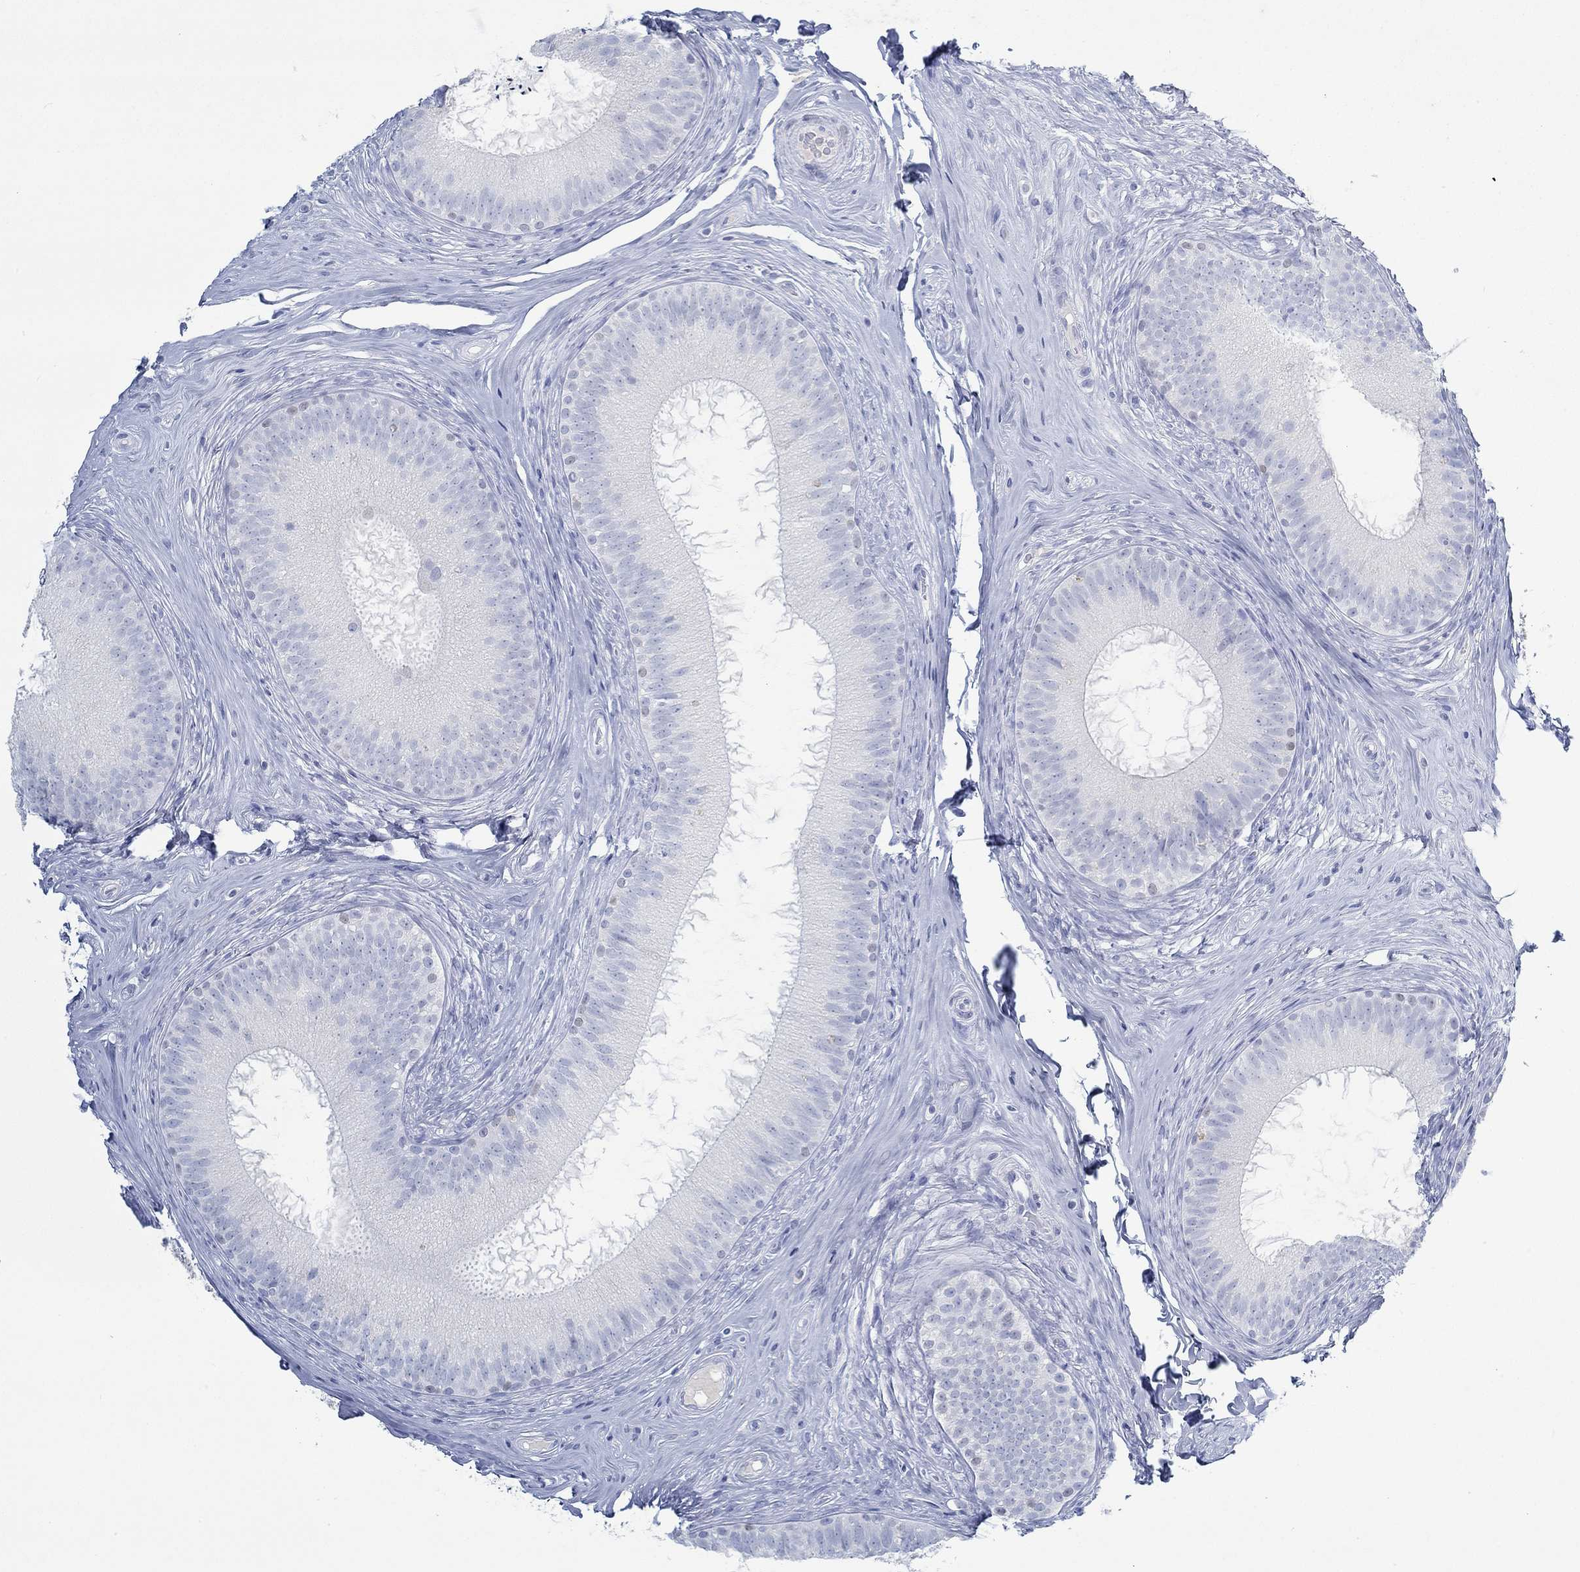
{"staining": {"intensity": "negative", "quantity": "none", "location": "none"}, "tissue": "epididymis", "cell_type": "Glandular cells", "image_type": "normal", "snomed": [{"axis": "morphology", "description": "Normal tissue, NOS"}, {"axis": "morphology", "description": "Carcinoma, Embryonal, NOS"}, {"axis": "topography", "description": "Testis"}, {"axis": "topography", "description": "Epididymis"}], "caption": "This is a photomicrograph of IHC staining of benign epididymis, which shows no positivity in glandular cells. (Stains: DAB immunohistochemistry (IHC) with hematoxylin counter stain, Microscopy: brightfield microscopy at high magnification).", "gene": "PAX9", "patient": {"sex": "male", "age": 24}}